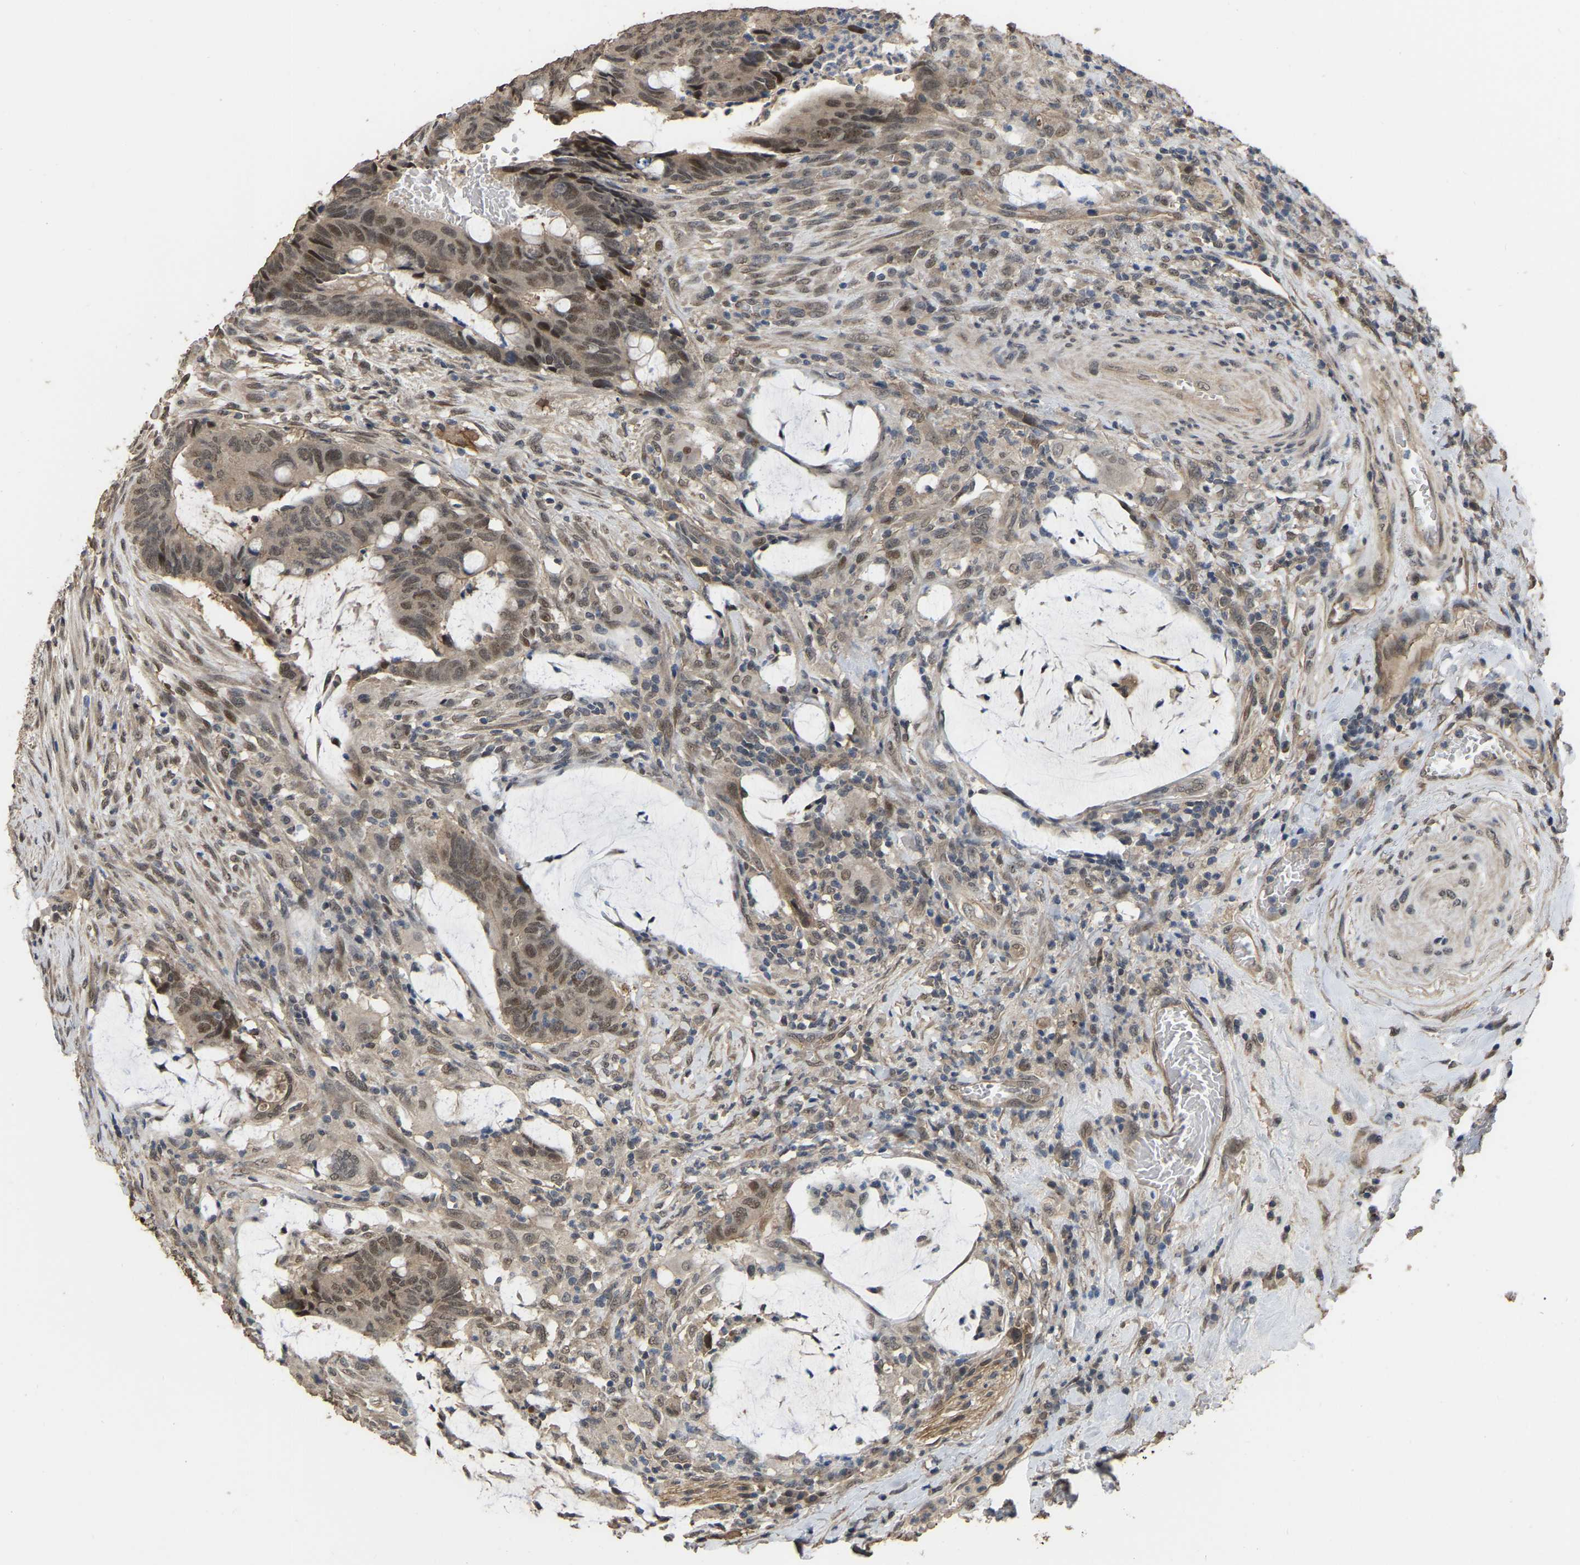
{"staining": {"intensity": "weak", "quantity": ">75%", "location": "nuclear"}, "tissue": "colorectal cancer", "cell_type": "Tumor cells", "image_type": "cancer", "snomed": [{"axis": "morphology", "description": "Normal tissue, NOS"}, {"axis": "morphology", "description": "Adenocarcinoma, NOS"}, {"axis": "topography", "description": "Rectum"}, {"axis": "topography", "description": "Peripheral nerve tissue"}], "caption": "Immunohistochemistry (DAB) staining of human adenocarcinoma (colorectal) shows weak nuclear protein positivity in approximately >75% of tumor cells.", "gene": "ARHGAP23", "patient": {"sex": "male", "age": 92}}